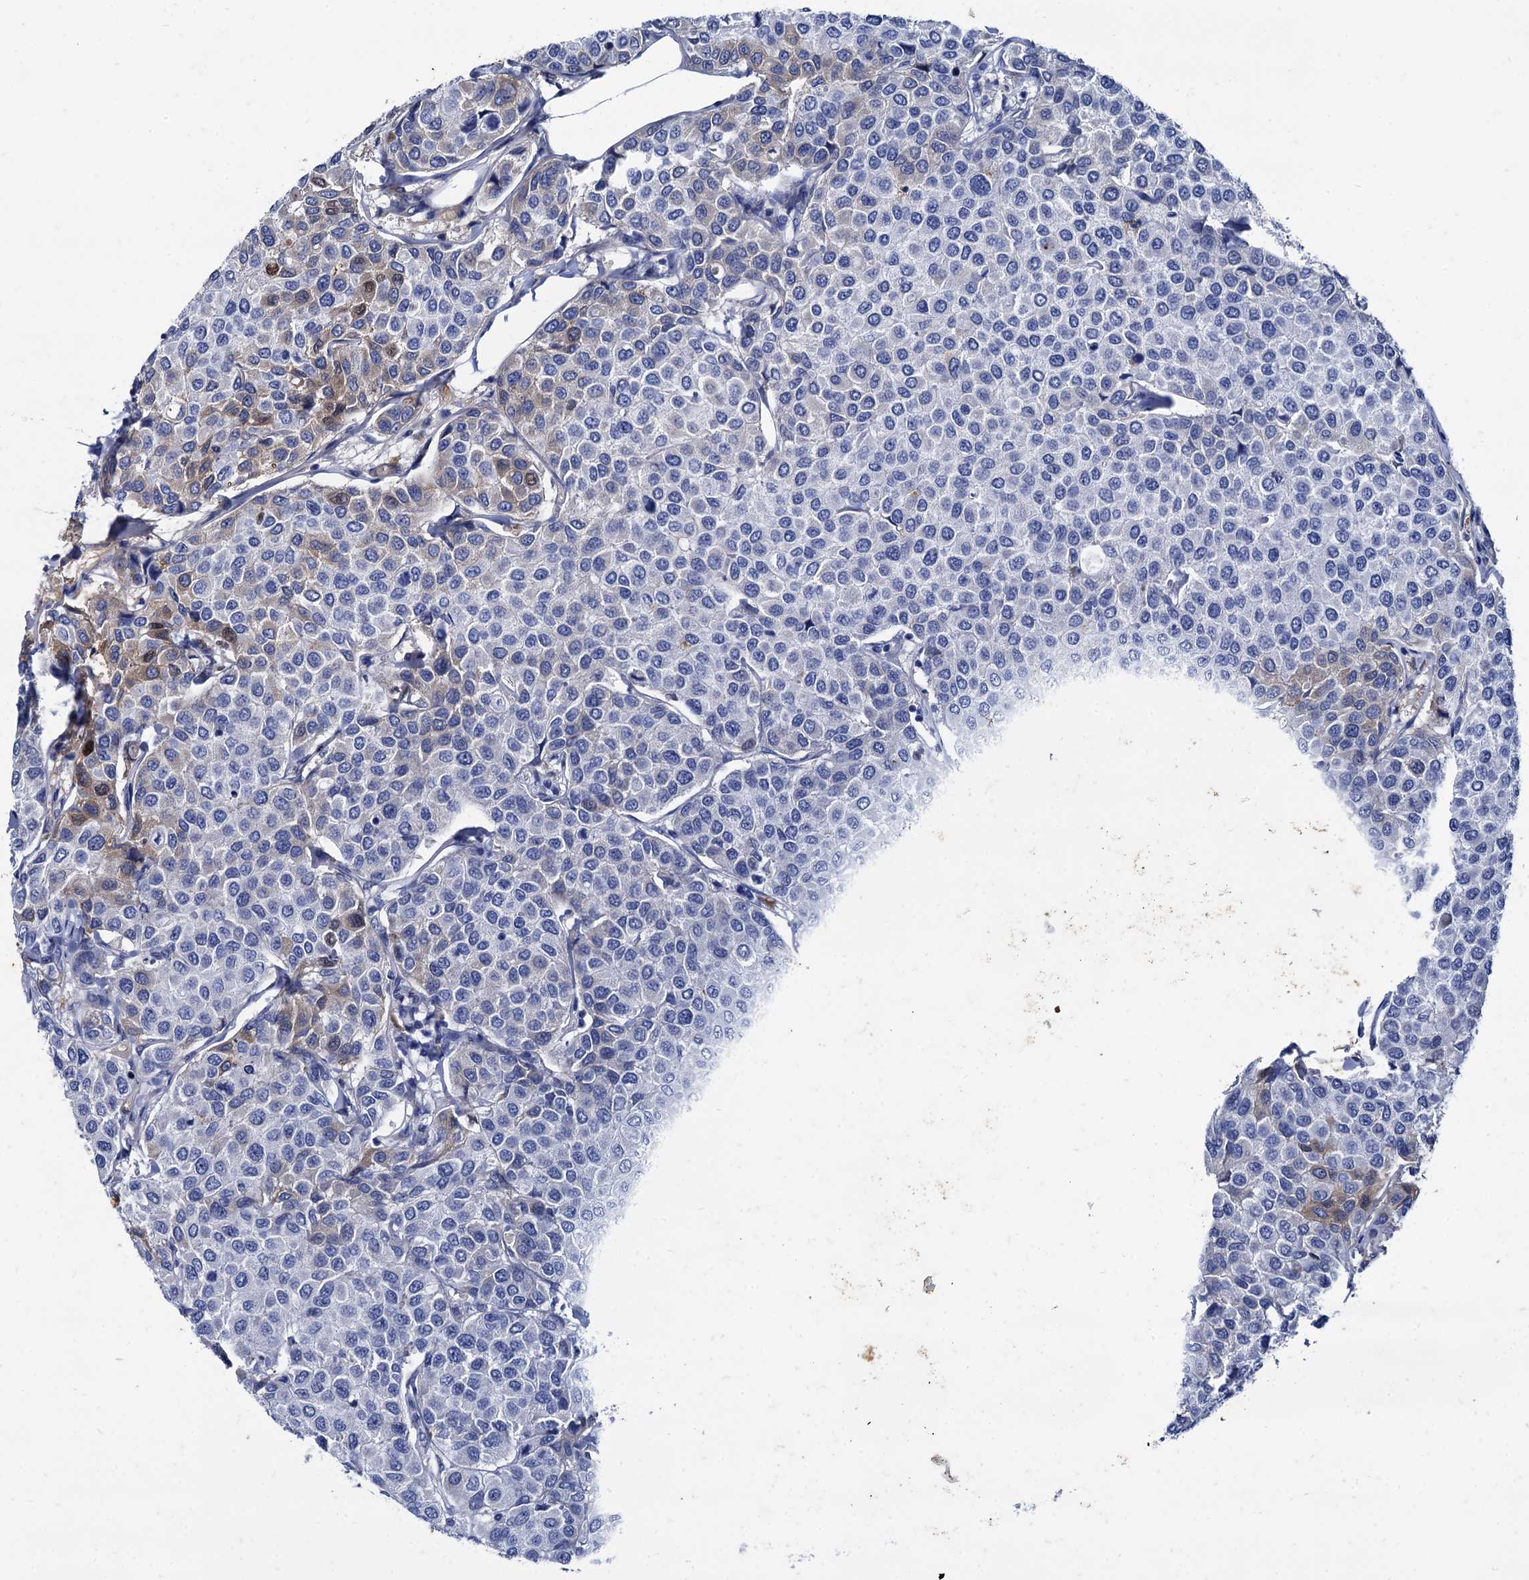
{"staining": {"intensity": "weak", "quantity": "<25%", "location": "cytoplasmic/membranous"}, "tissue": "breast cancer", "cell_type": "Tumor cells", "image_type": "cancer", "snomed": [{"axis": "morphology", "description": "Duct carcinoma"}, {"axis": "topography", "description": "Breast"}], "caption": "Immunohistochemistry photomicrograph of neoplastic tissue: breast infiltrating ductal carcinoma stained with DAB exhibits no significant protein positivity in tumor cells. Brightfield microscopy of immunohistochemistry stained with DAB (3,3'-diaminobenzidine) (brown) and hematoxylin (blue), captured at high magnification.", "gene": "TMEM72", "patient": {"sex": "female", "age": 55}}